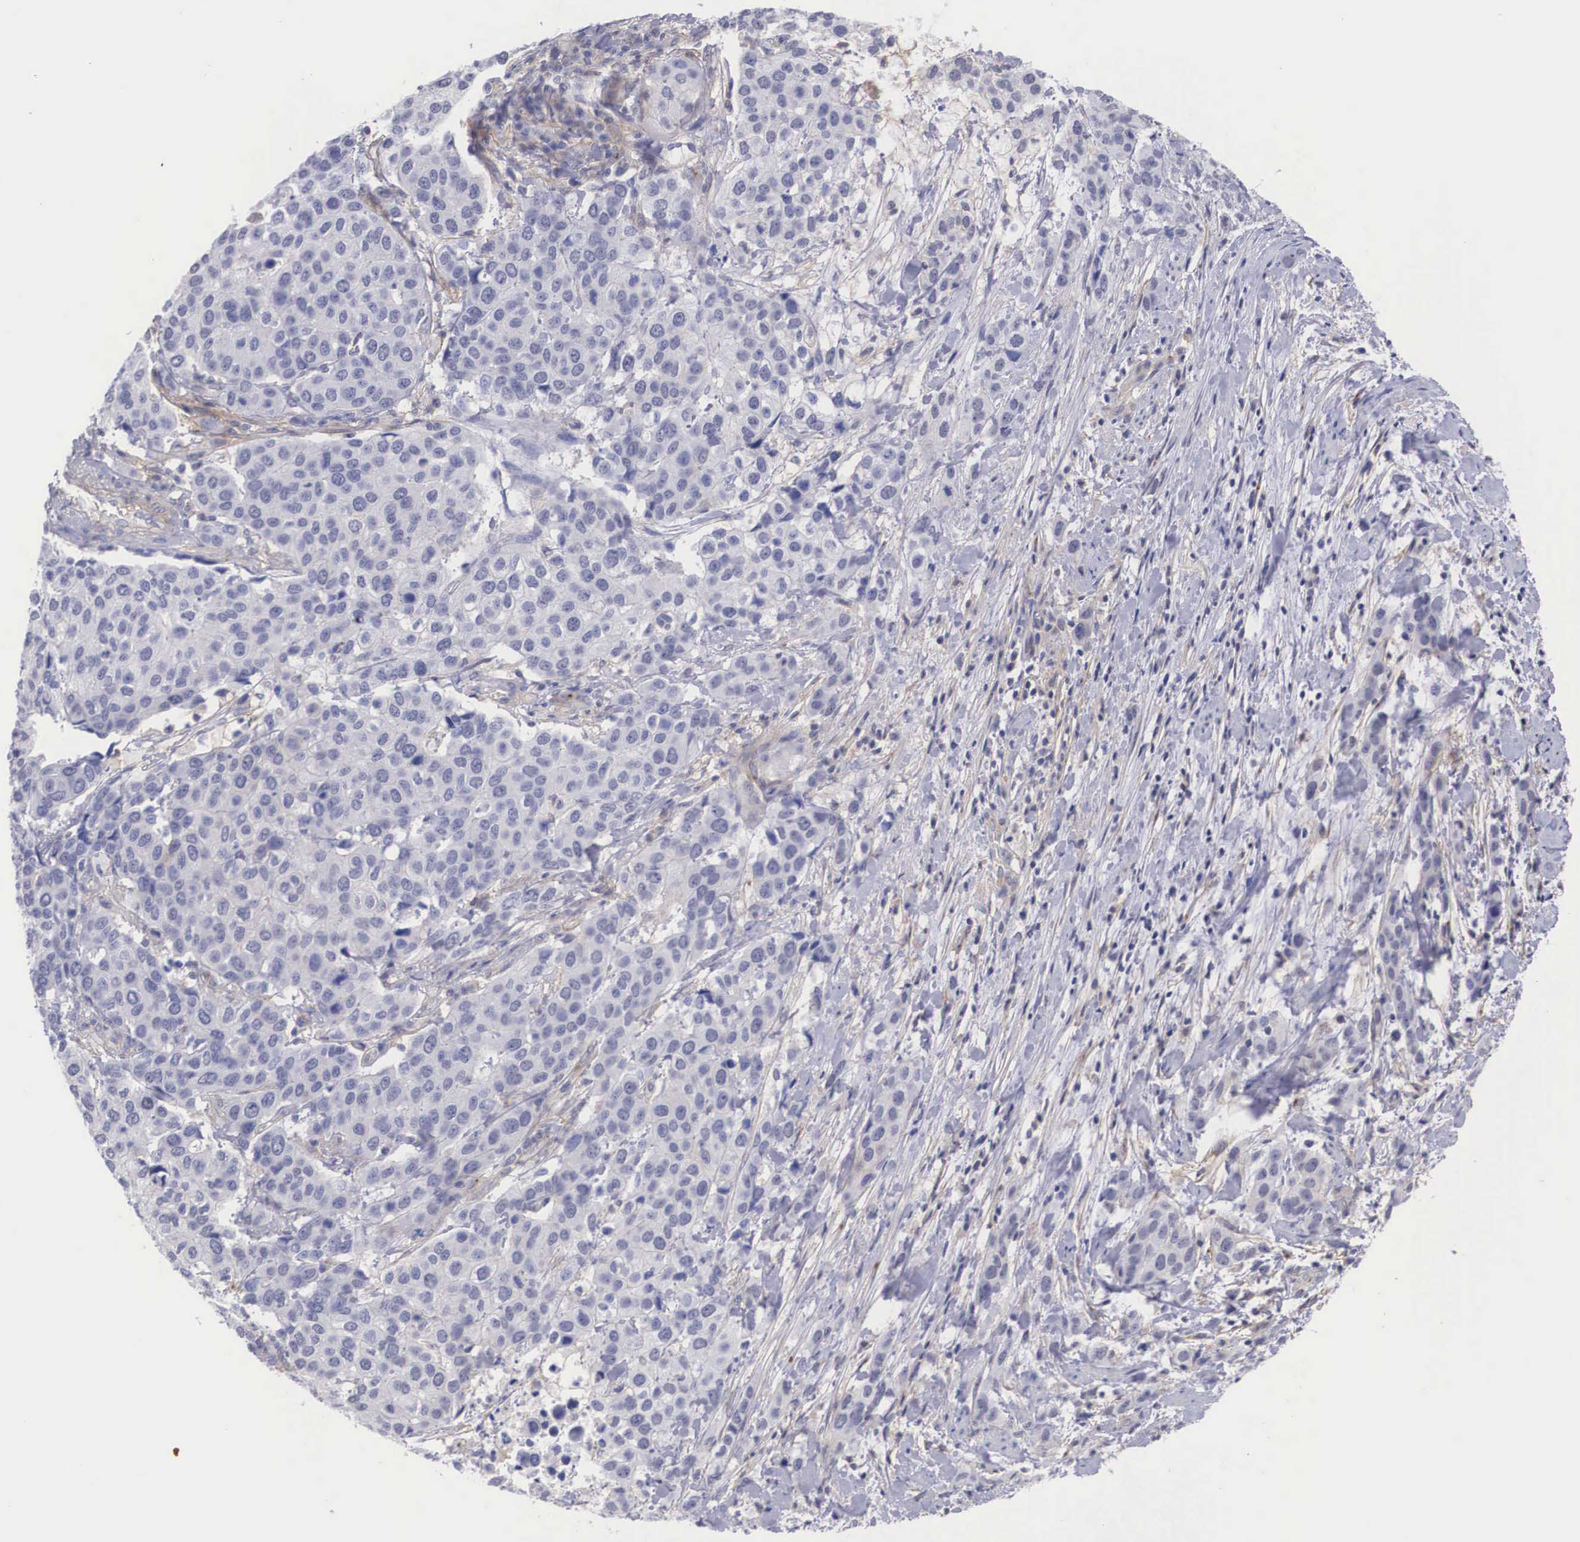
{"staining": {"intensity": "negative", "quantity": "none", "location": "none"}, "tissue": "cervical cancer", "cell_type": "Tumor cells", "image_type": "cancer", "snomed": [{"axis": "morphology", "description": "Squamous cell carcinoma, NOS"}, {"axis": "topography", "description": "Cervix"}], "caption": "Immunohistochemistry (IHC) of human cervical cancer shows no staining in tumor cells.", "gene": "NR4A2", "patient": {"sex": "female", "age": 54}}